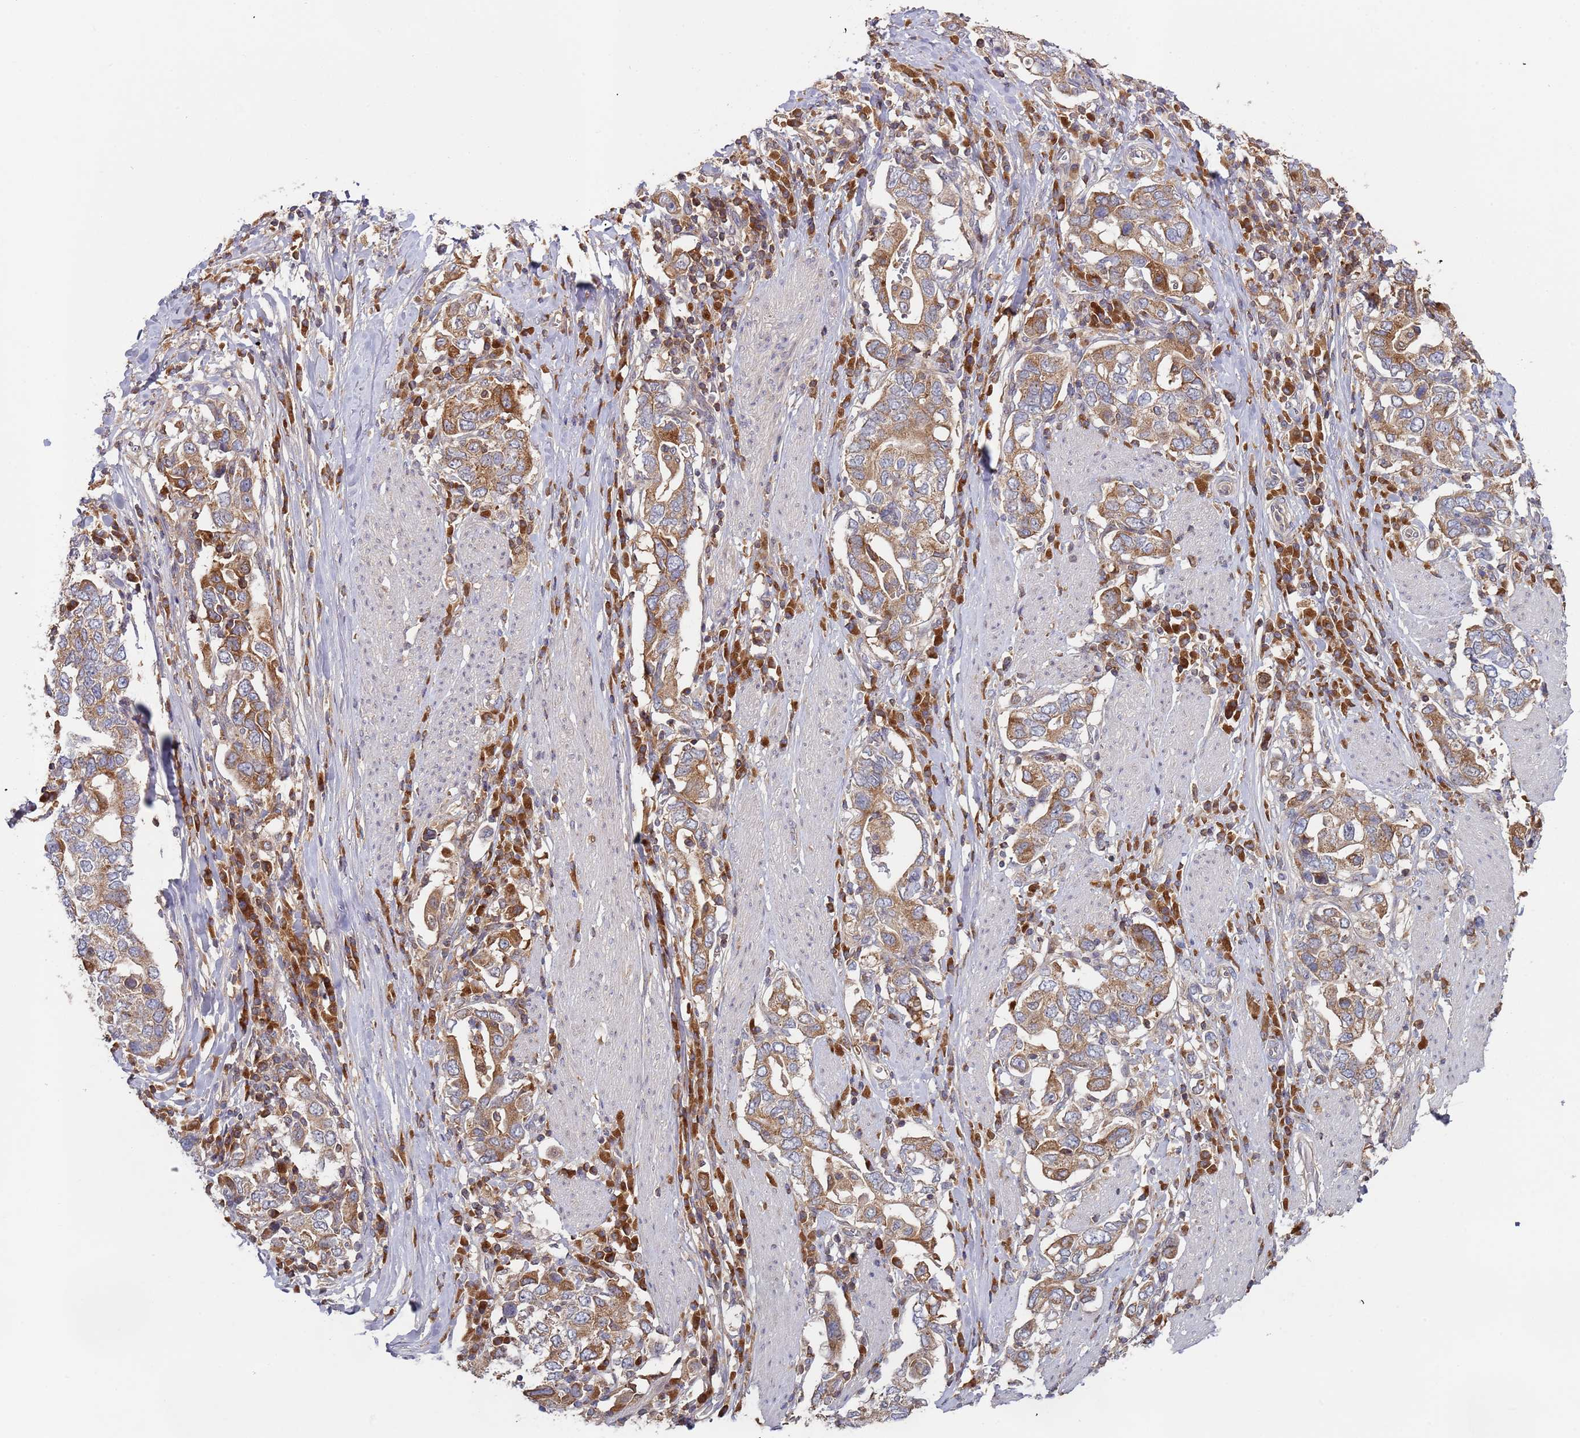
{"staining": {"intensity": "moderate", "quantity": ">75%", "location": "cytoplasmic/membranous"}, "tissue": "stomach cancer", "cell_type": "Tumor cells", "image_type": "cancer", "snomed": [{"axis": "morphology", "description": "Adenocarcinoma, NOS"}, {"axis": "topography", "description": "Stomach, upper"}, {"axis": "topography", "description": "Stomach"}], "caption": "Immunohistochemistry (IHC) histopathology image of neoplastic tissue: human stomach cancer stained using IHC reveals medium levels of moderate protein expression localized specifically in the cytoplasmic/membranous of tumor cells, appearing as a cytoplasmic/membranous brown color.", "gene": "OR5A2", "patient": {"sex": "male", "age": 62}}